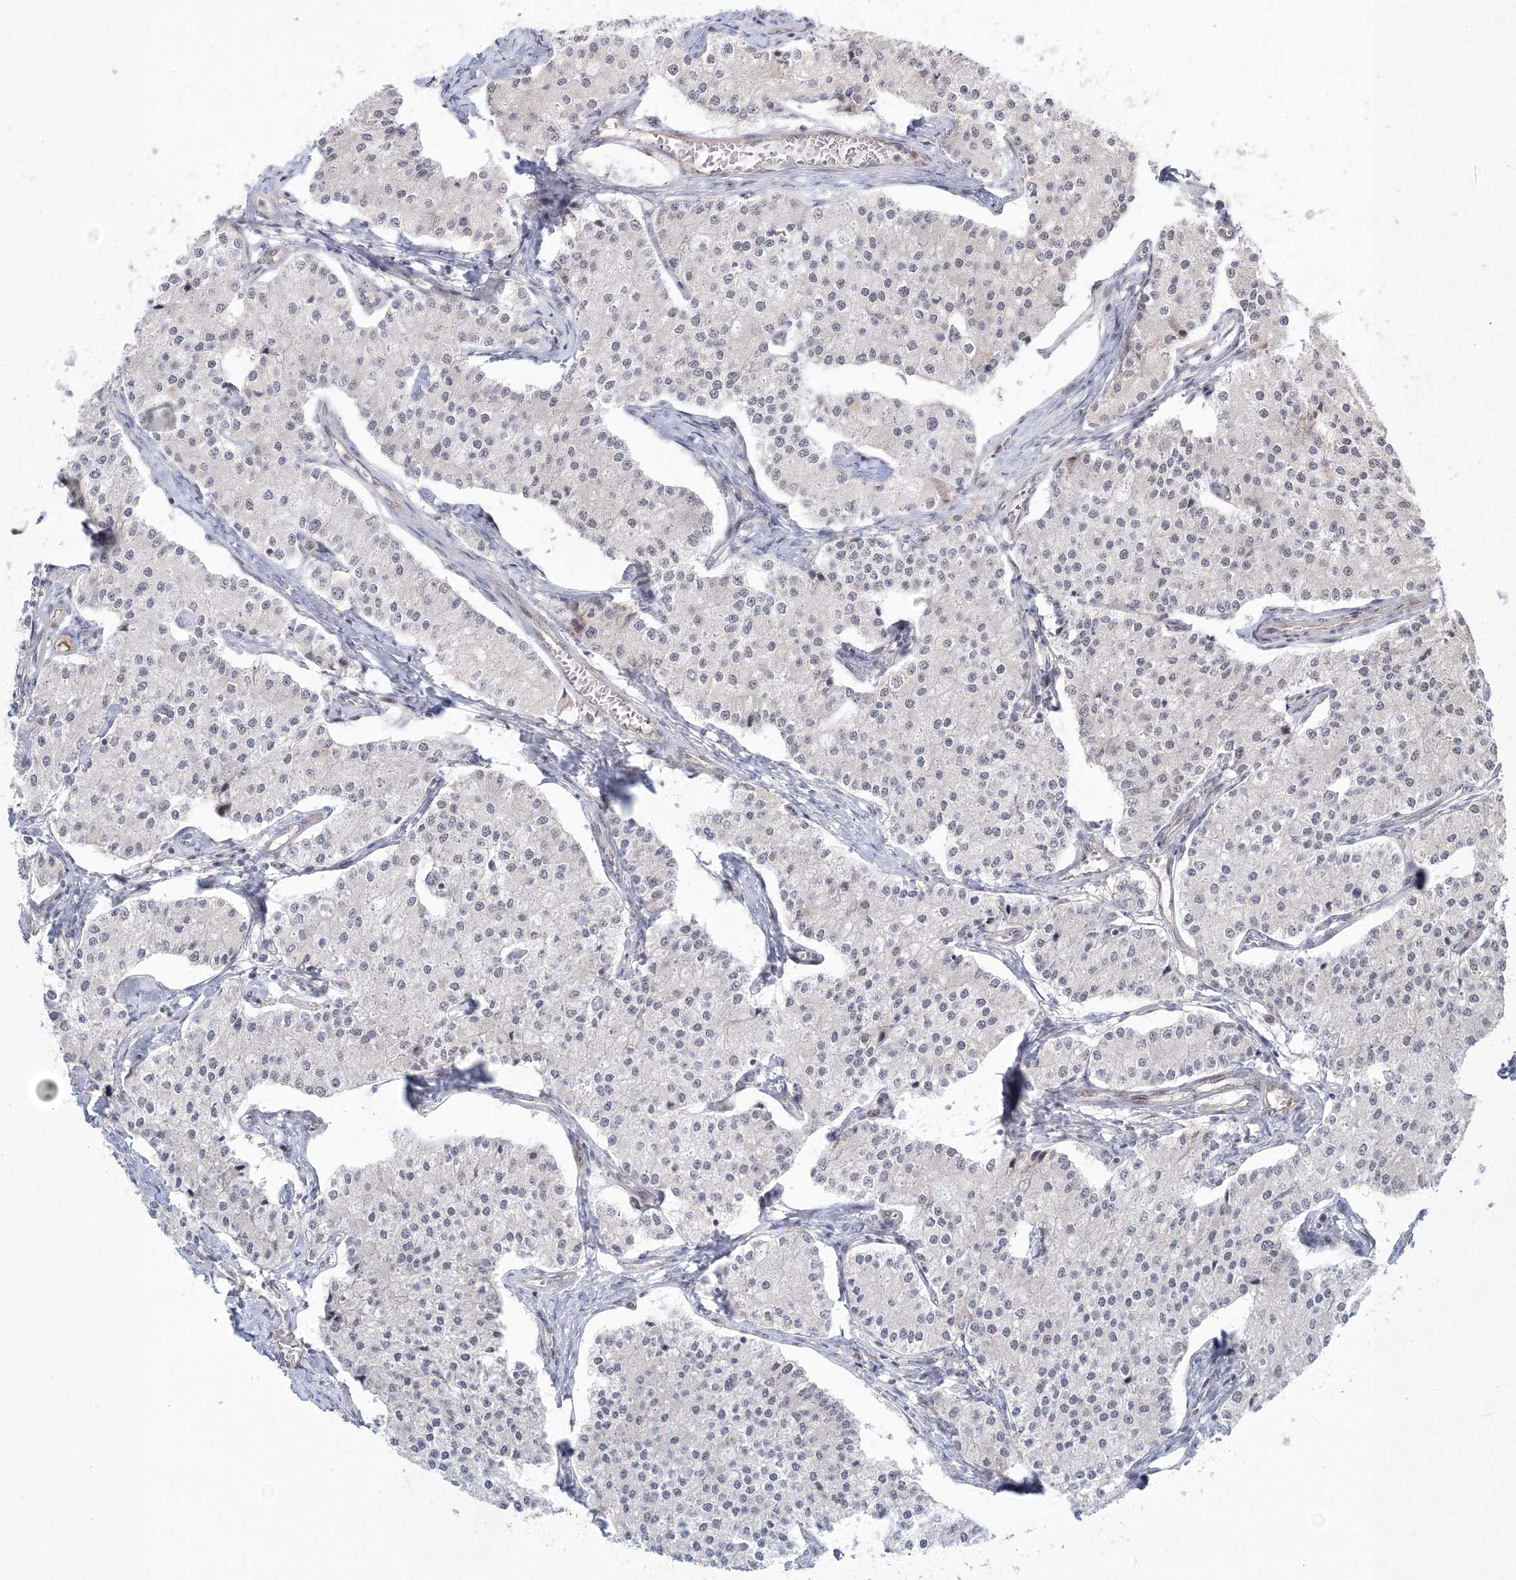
{"staining": {"intensity": "negative", "quantity": "none", "location": "none"}, "tissue": "carcinoid", "cell_type": "Tumor cells", "image_type": "cancer", "snomed": [{"axis": "morphology", "description": "Carcinoid, malignant, NOS"}, {"axis": "topography", "description": "Colon"}], "caption": "This micrograph is of carcinoid stained with immunohistochemistry (IHC) to label a protein in brown with the nuclei are counter-stained blue. There is no positivity in tumor cells.", "gene": "NOA1", "patient": {"sex": "female", "age": 52}}